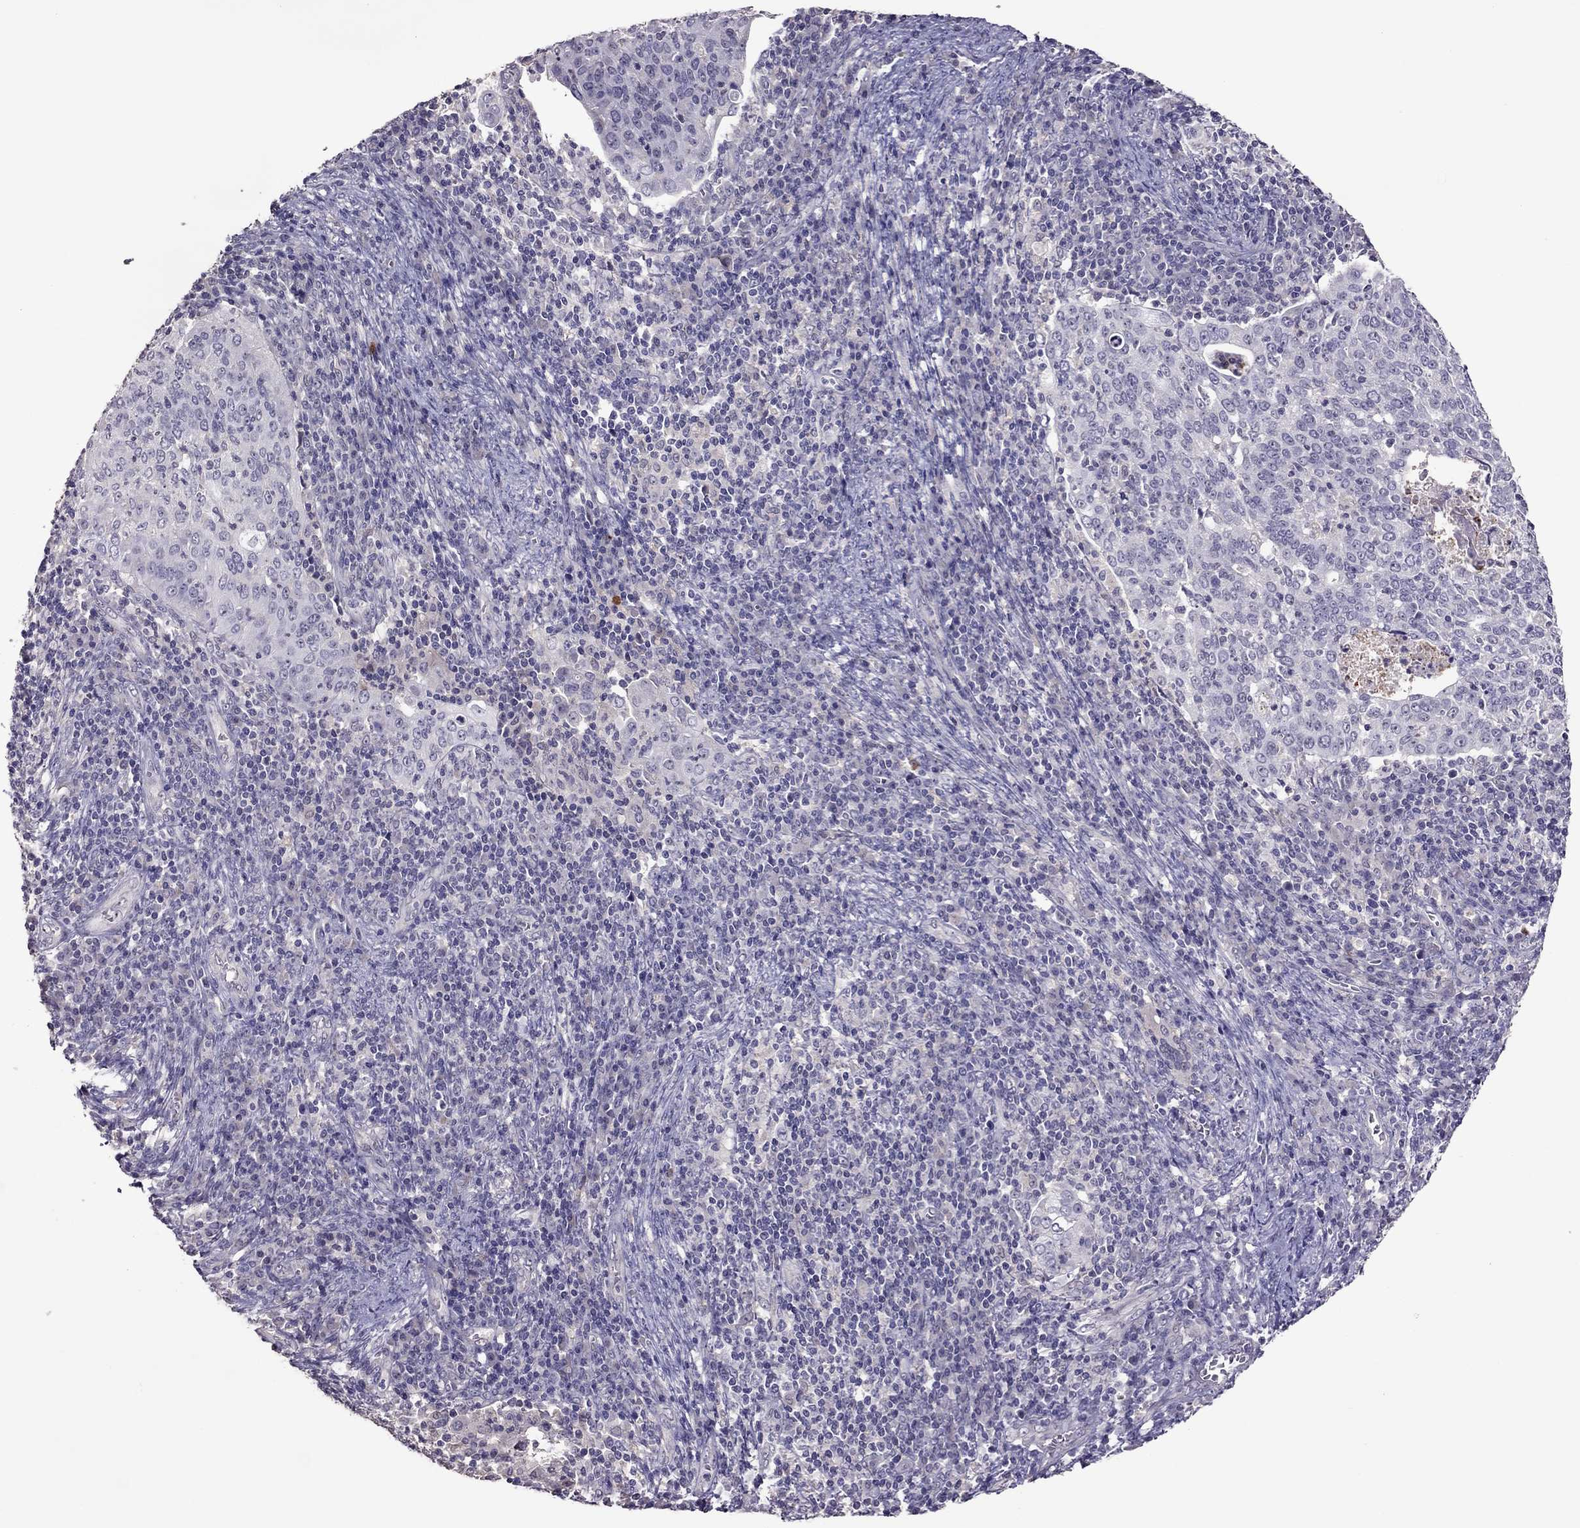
{"staining": {"intensity": "negative", "quantity": "none", "location": "none"}, "tissue": "cervical cancer", "cell_type": "Tumor cells", "image_type": "cancer", "snomed": [{"axis": "morphology", "description": "Squamous cell carcinoma, NOS"}, {"axis": "topography", "description": "Cervix"}], "caption": "A histopathology image of squamous cell carcinoma (cervical) stained for a protein reveals no brown staining in tumor cells. (Brightfield microscopy of DAB (3,3'-diaminobenzidine) immunohistochemistry at high magnification).", "gene": "LRRC46", "patient": {"sex": "female", "age": 39}}